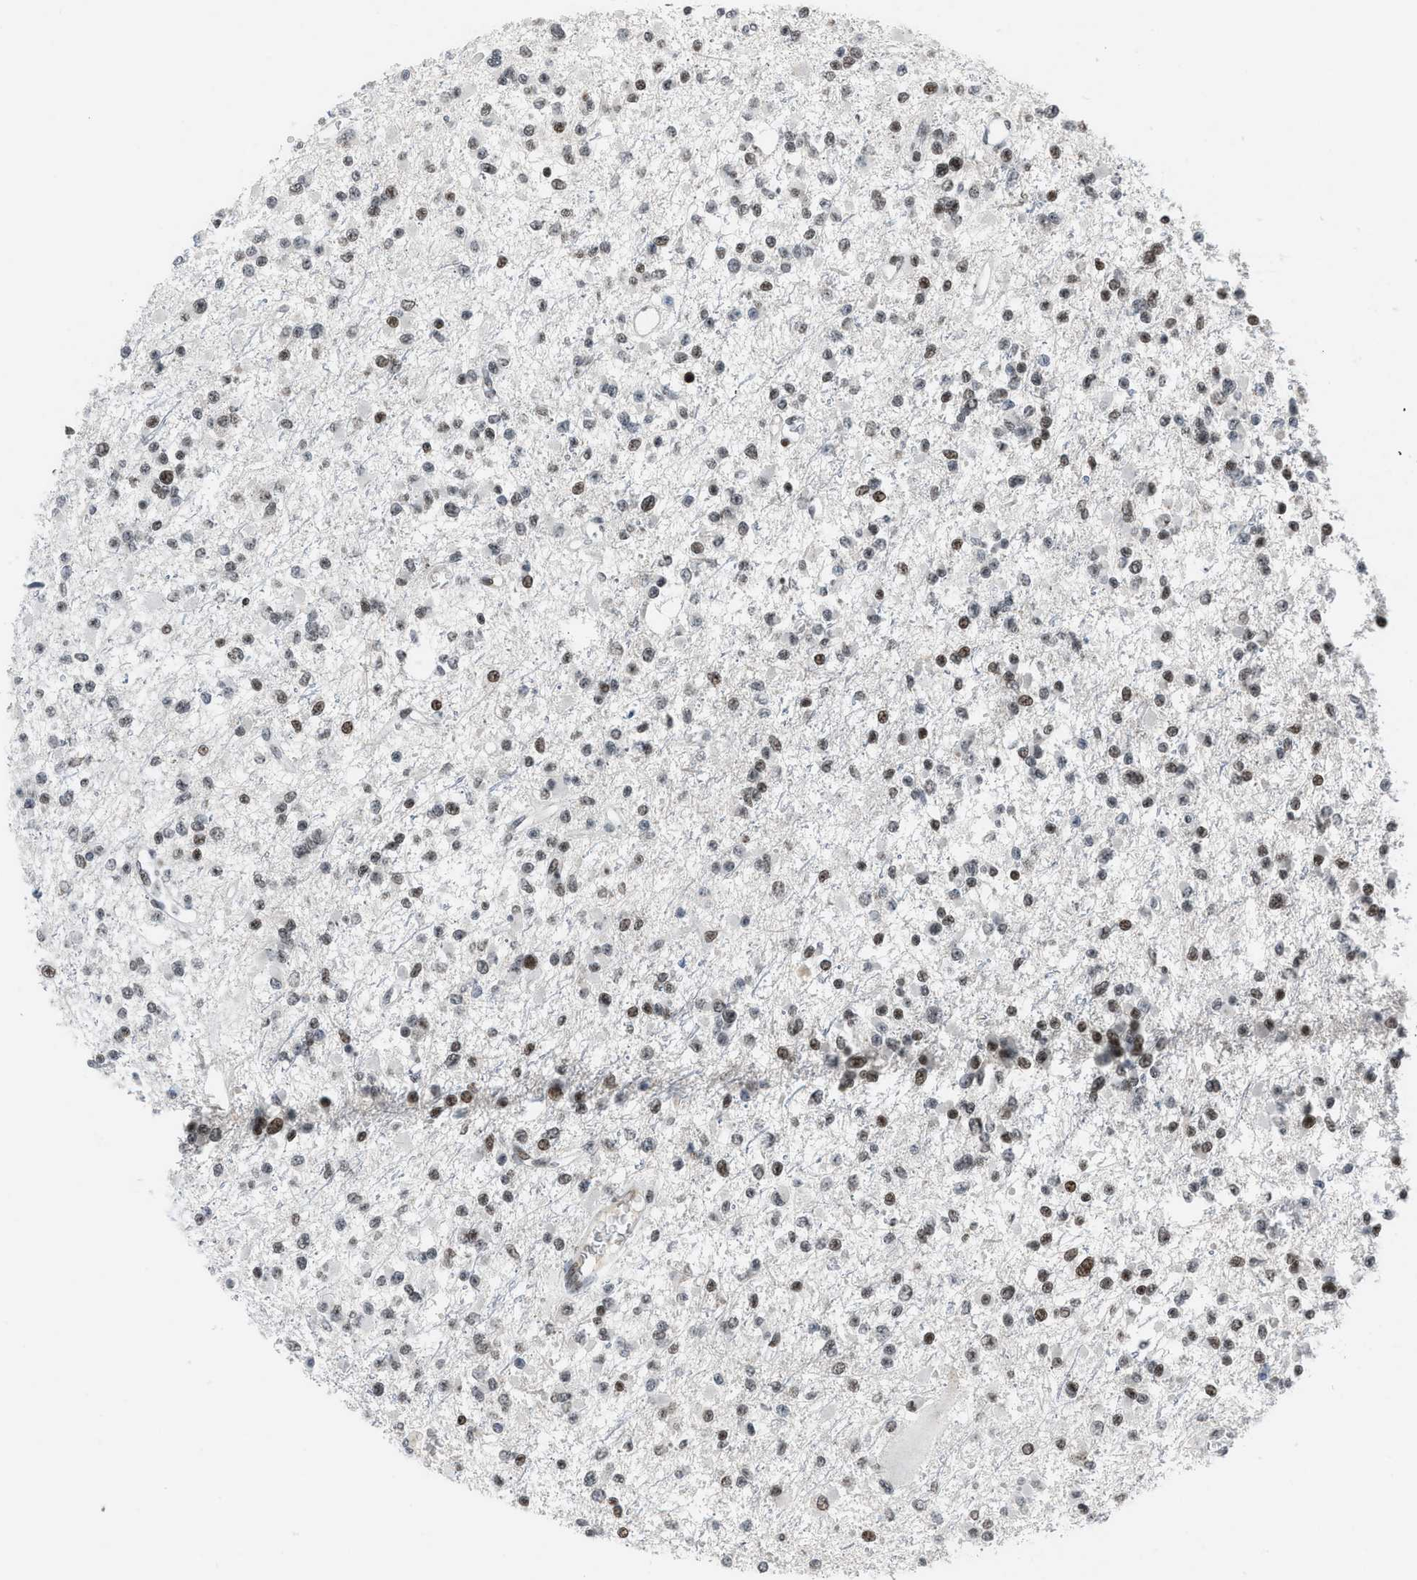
{"staining": {"intensity": "moderate", "quantity": "25%-75%", "location": "nuclear"}, "tissue": "glioma", "cell_type": "Tumor cells", "image_type": "cancer", "snomed": [{"axis": "morphology", "description": "Glioma, malignant, Low grade"}, {"axis": "topography", "description": "Brain"}], "caption": "Glioma stained with immunohistochemistry demonstrates moderate nuclear staining in approximately 25%-75% of tumor cells.", "gene": "RAD51B", "patient": {"sex": "female", "age": 22}}